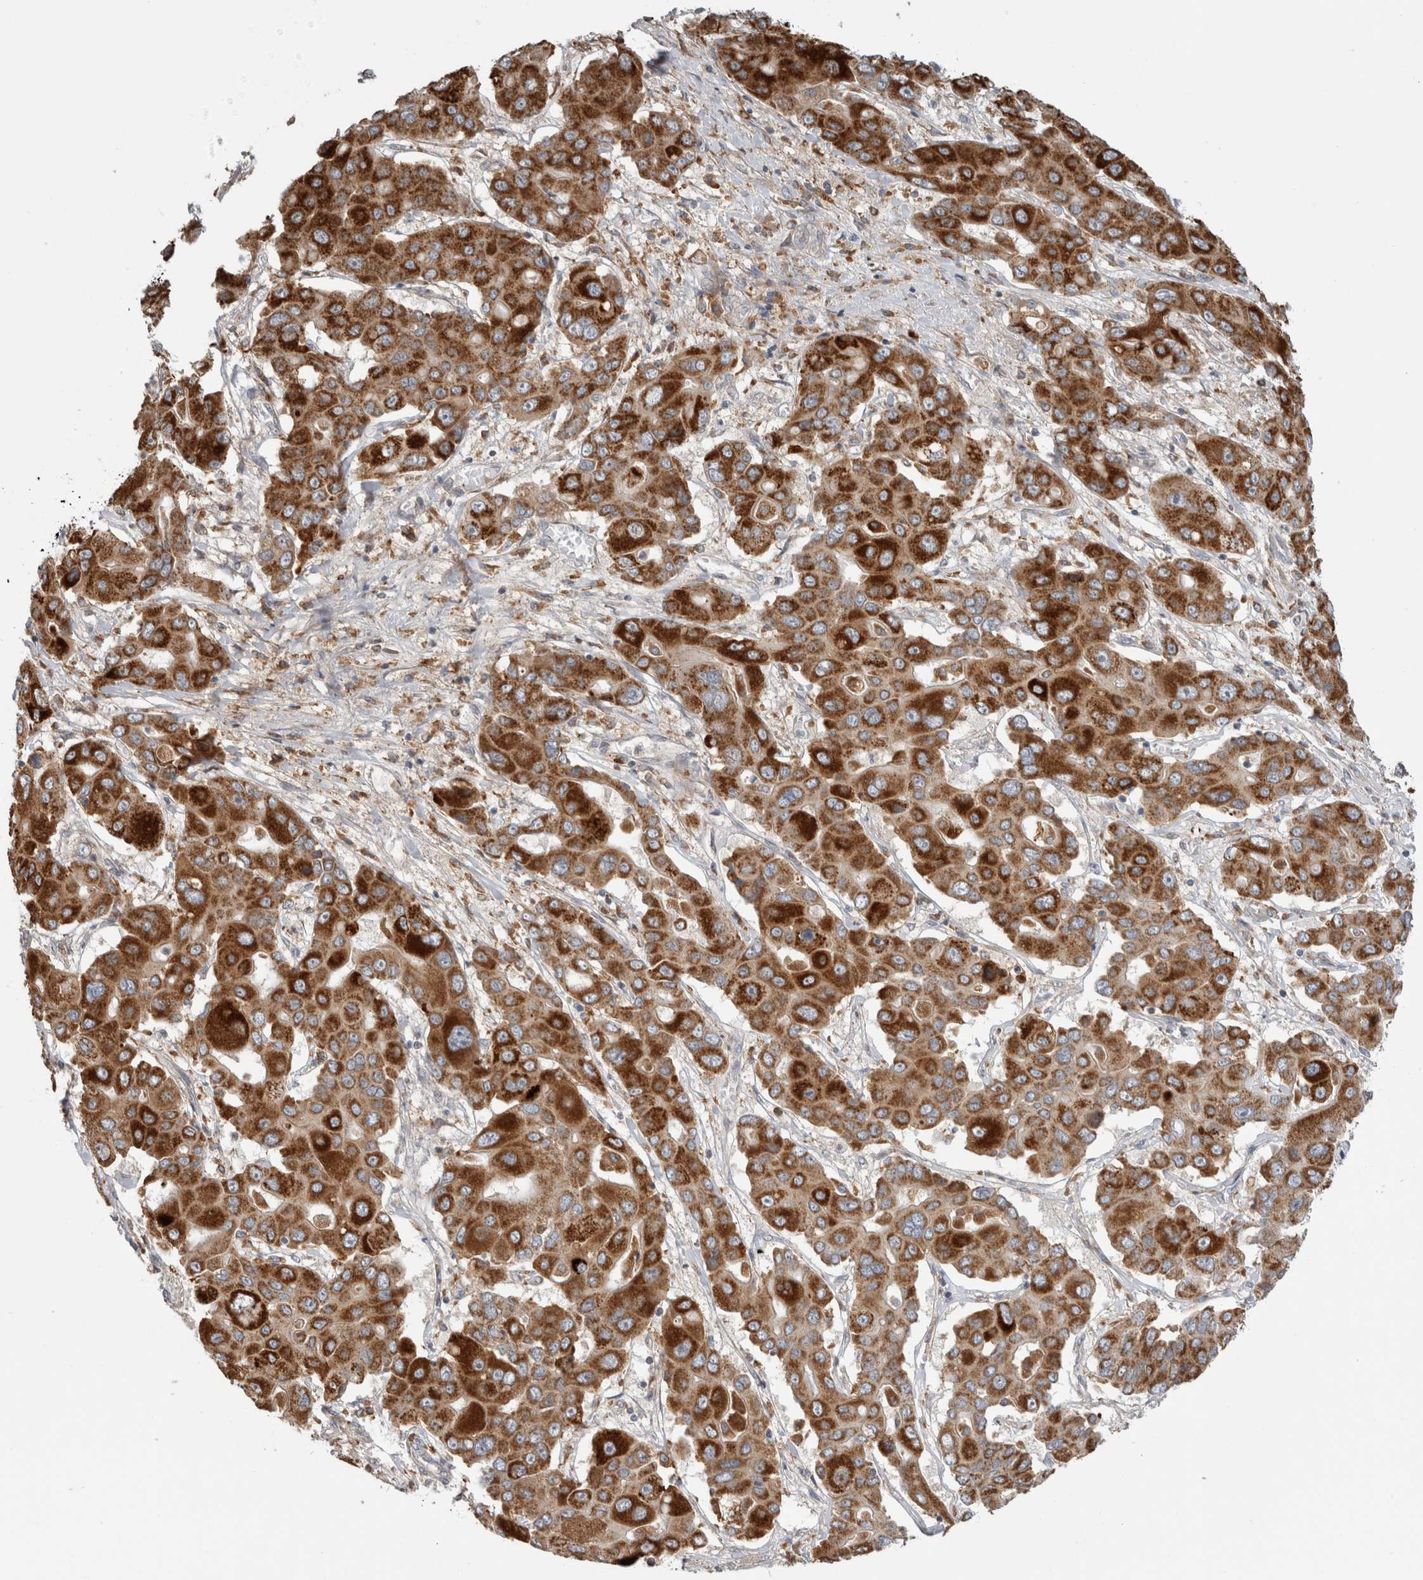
{"staining": {"intensity": "strong", "quantity": ">75%", "location": "cytoplasmic/membranous"}, "tissue": "liver cancer", "cell_type": "Tumor cells", "image_type": "cancer", "snomed": [{"axis": "morphology", "description": "Cholangiocarcinoma"}, {"axis": "topography", "description": "Liver"}], "caption": "This histopathology image displays IHC staining of liver cancer, with high strong cytoplasmic/membranous staining in about >75% of tumor cells.", "gene": "ADGRL3", "patient": {"sex": "male", "age": 67}}